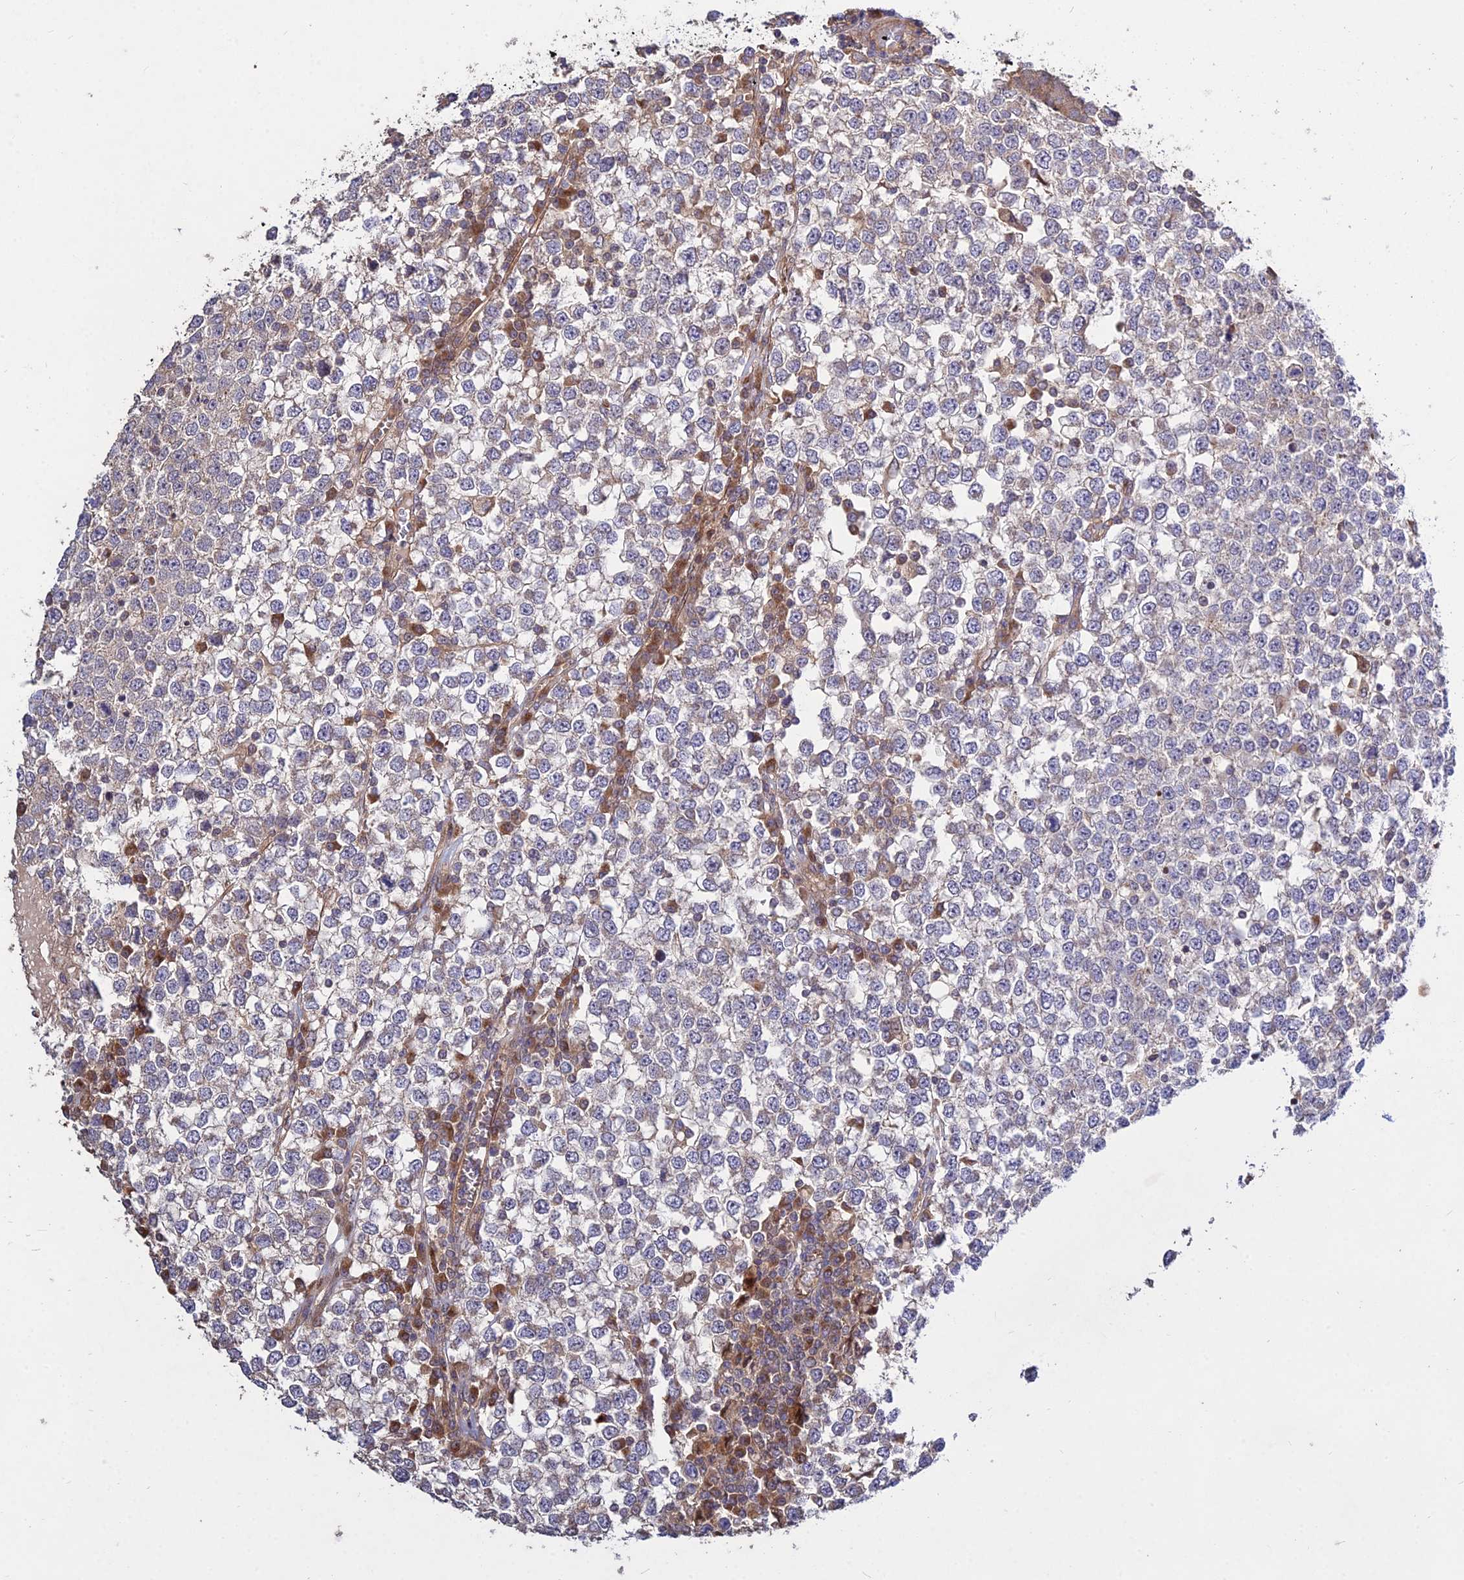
{"staining": {"intensity": "negative", "quantity": "none", "location": "none"}, "tissue": "testis cancer", "cell_type": "Tumor cells", "image_type": "cancer", "snomed": [{"axis": "morphology", "description": "Seminoma, NOS"}, {"axis": "topography", "description": "Testis"}], "caption": "Immunohistochemical staining of human testis cancer (seminoma) displays no significant expression in tumor cells.", "gene": "GRTP1", "patient": {"sex": "male", "age": 65}}